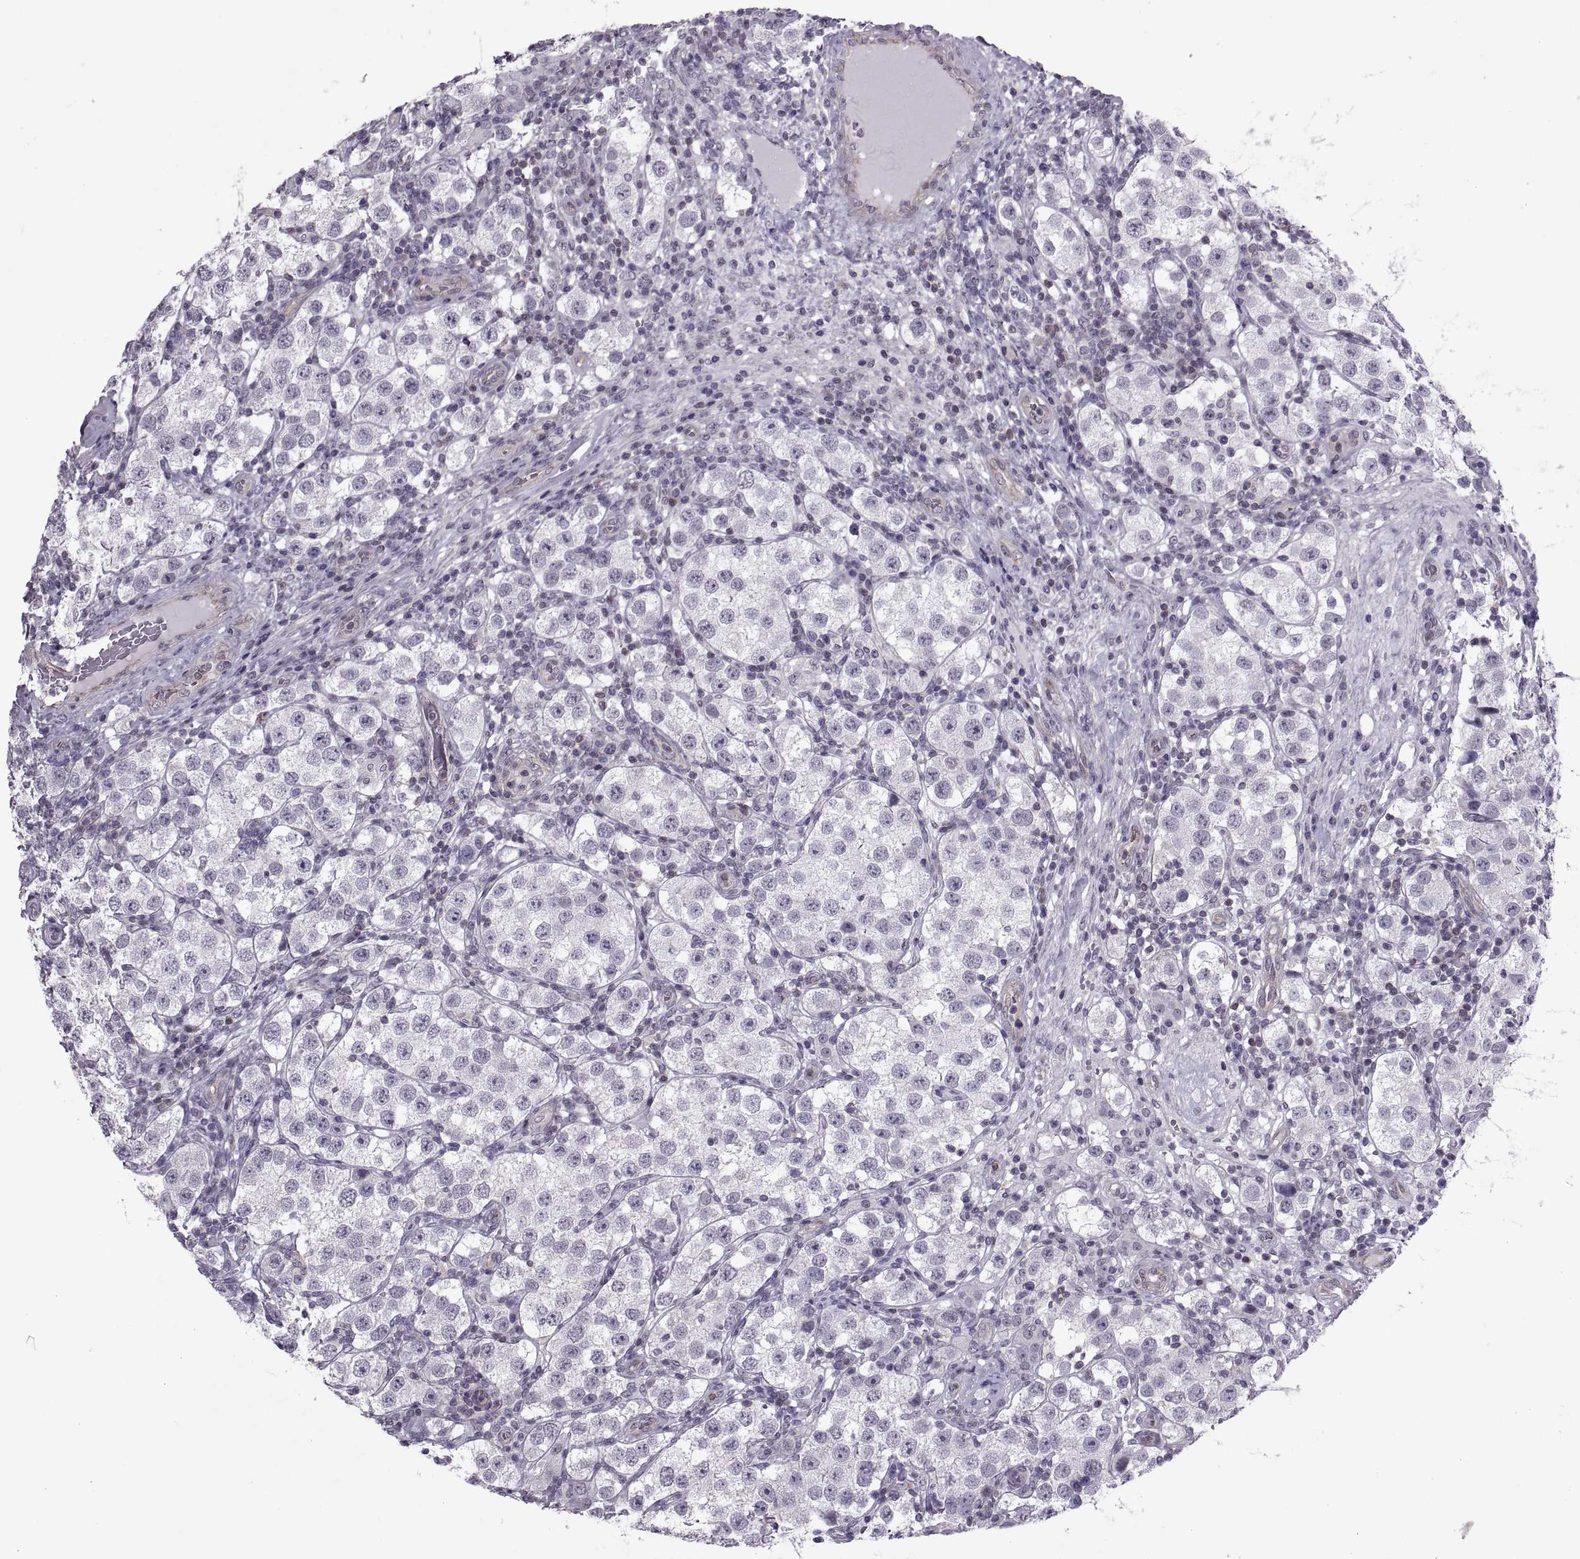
{"staining": {"intensity": "negative", "quantity": "none", "location": "none"}, "tissue": "testis cancer", "cell_type": "Tumor cells", "image_type": "cancer", "snomed": [{"axis": "morphology", "description": "Seminoma, NOS"}, {"axis": "topography", "description": "Testis"}], "caption": "Immunohistochemistry of human seminoma (testis) demonstrates no expression in tumor cells.", "gene": "ODF3", "patient": {"sex": "male", "age": 37}}